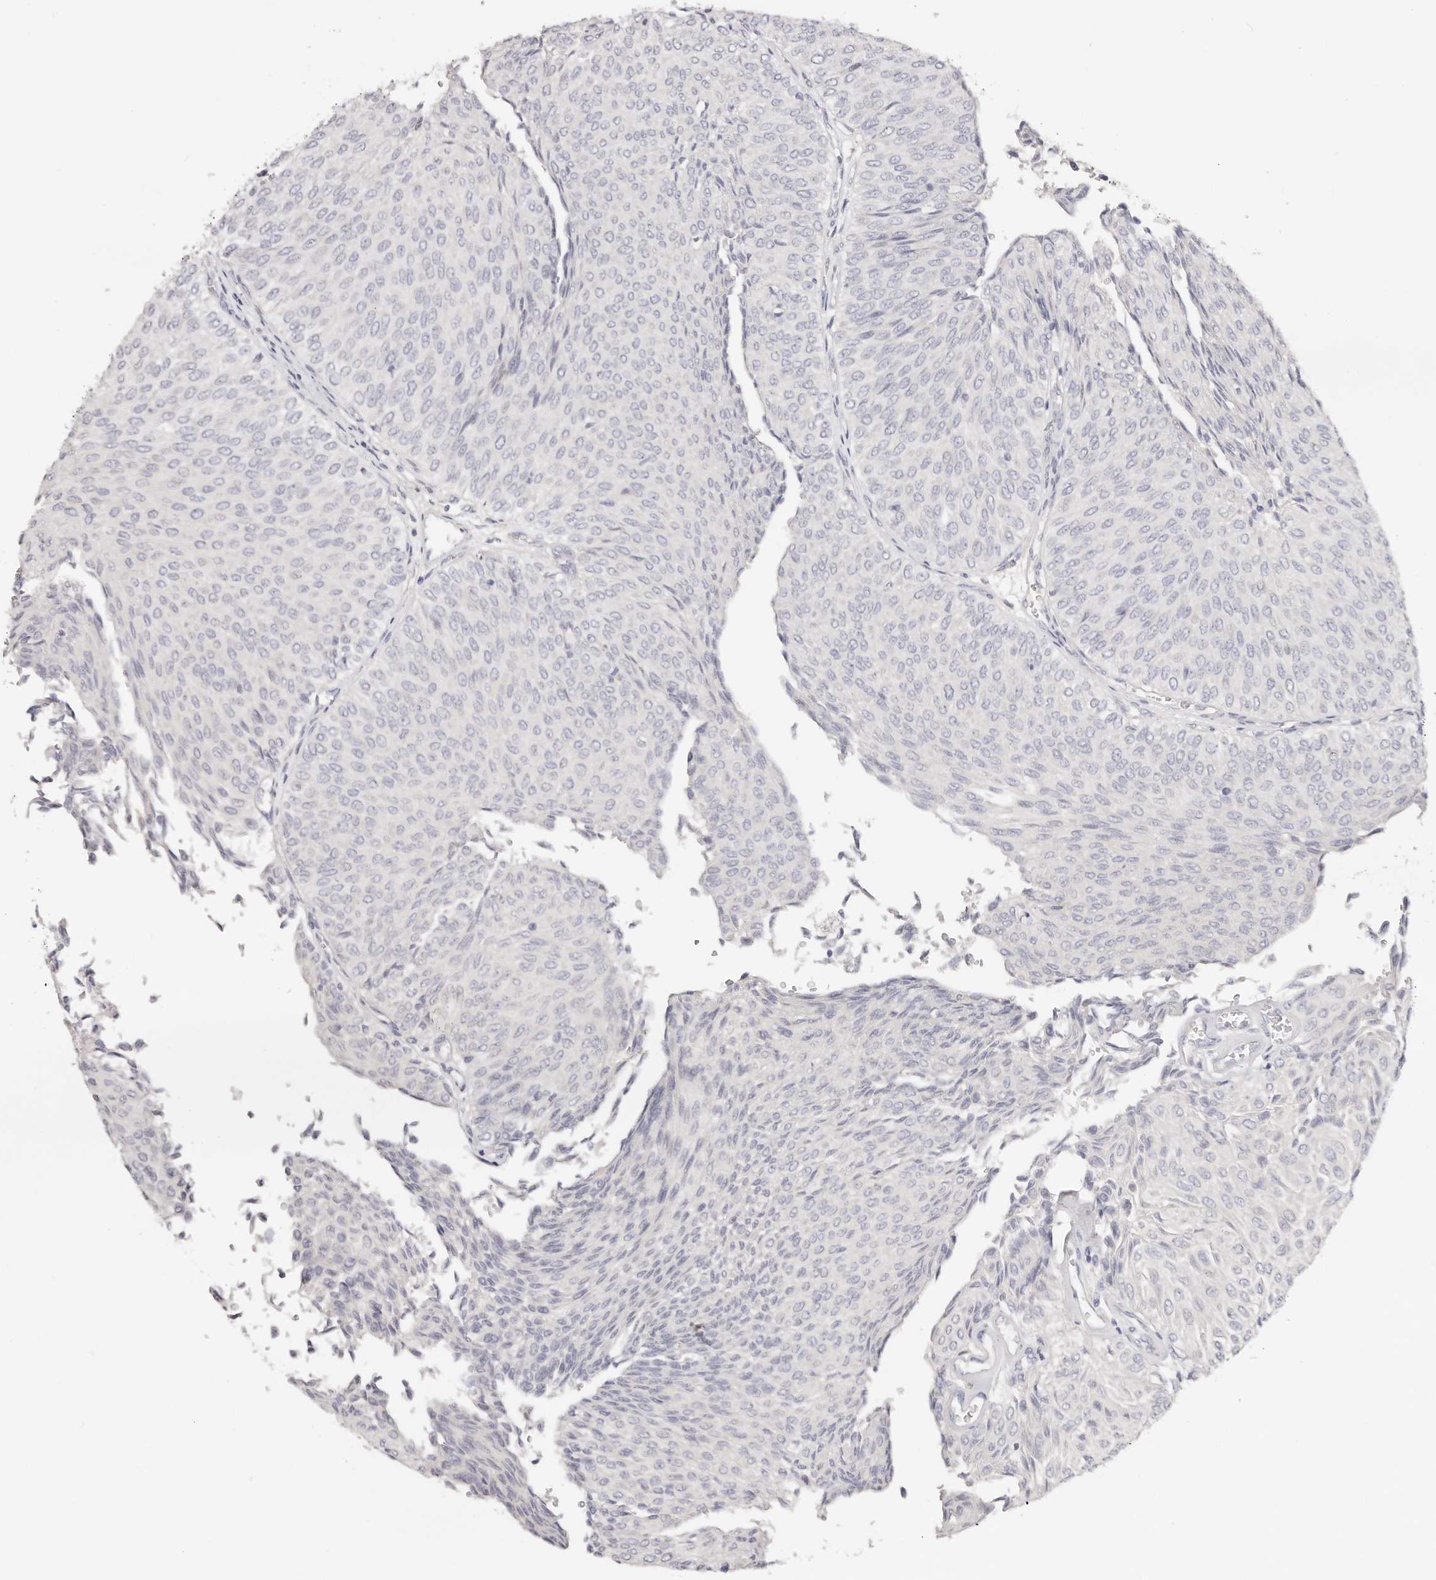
{"staining": {"intensity": "negative", "quantity": "none", "location": "none"}, "tissue": "urothelial cancer", "cell_type": "Tumor cells", "image_type": "cancer", "snomed": [{"axis": "morphology", "description": "Urothelial carcinoma, Low grade"}, {"axis": "topography", "description": "Urinary bladder"}], "caption": "Protein analysis of low-grade urothelial carcinoma displays no significant positivity in tumor cells. (Stains: DAB (3,3'-diaminobenzidine) IHC with hematoxylin counter stain, Microscopy: brightfield microscopy at high magnification).", "gene": "DNASE1", "patient": {"sex": "male", "age": 78}}